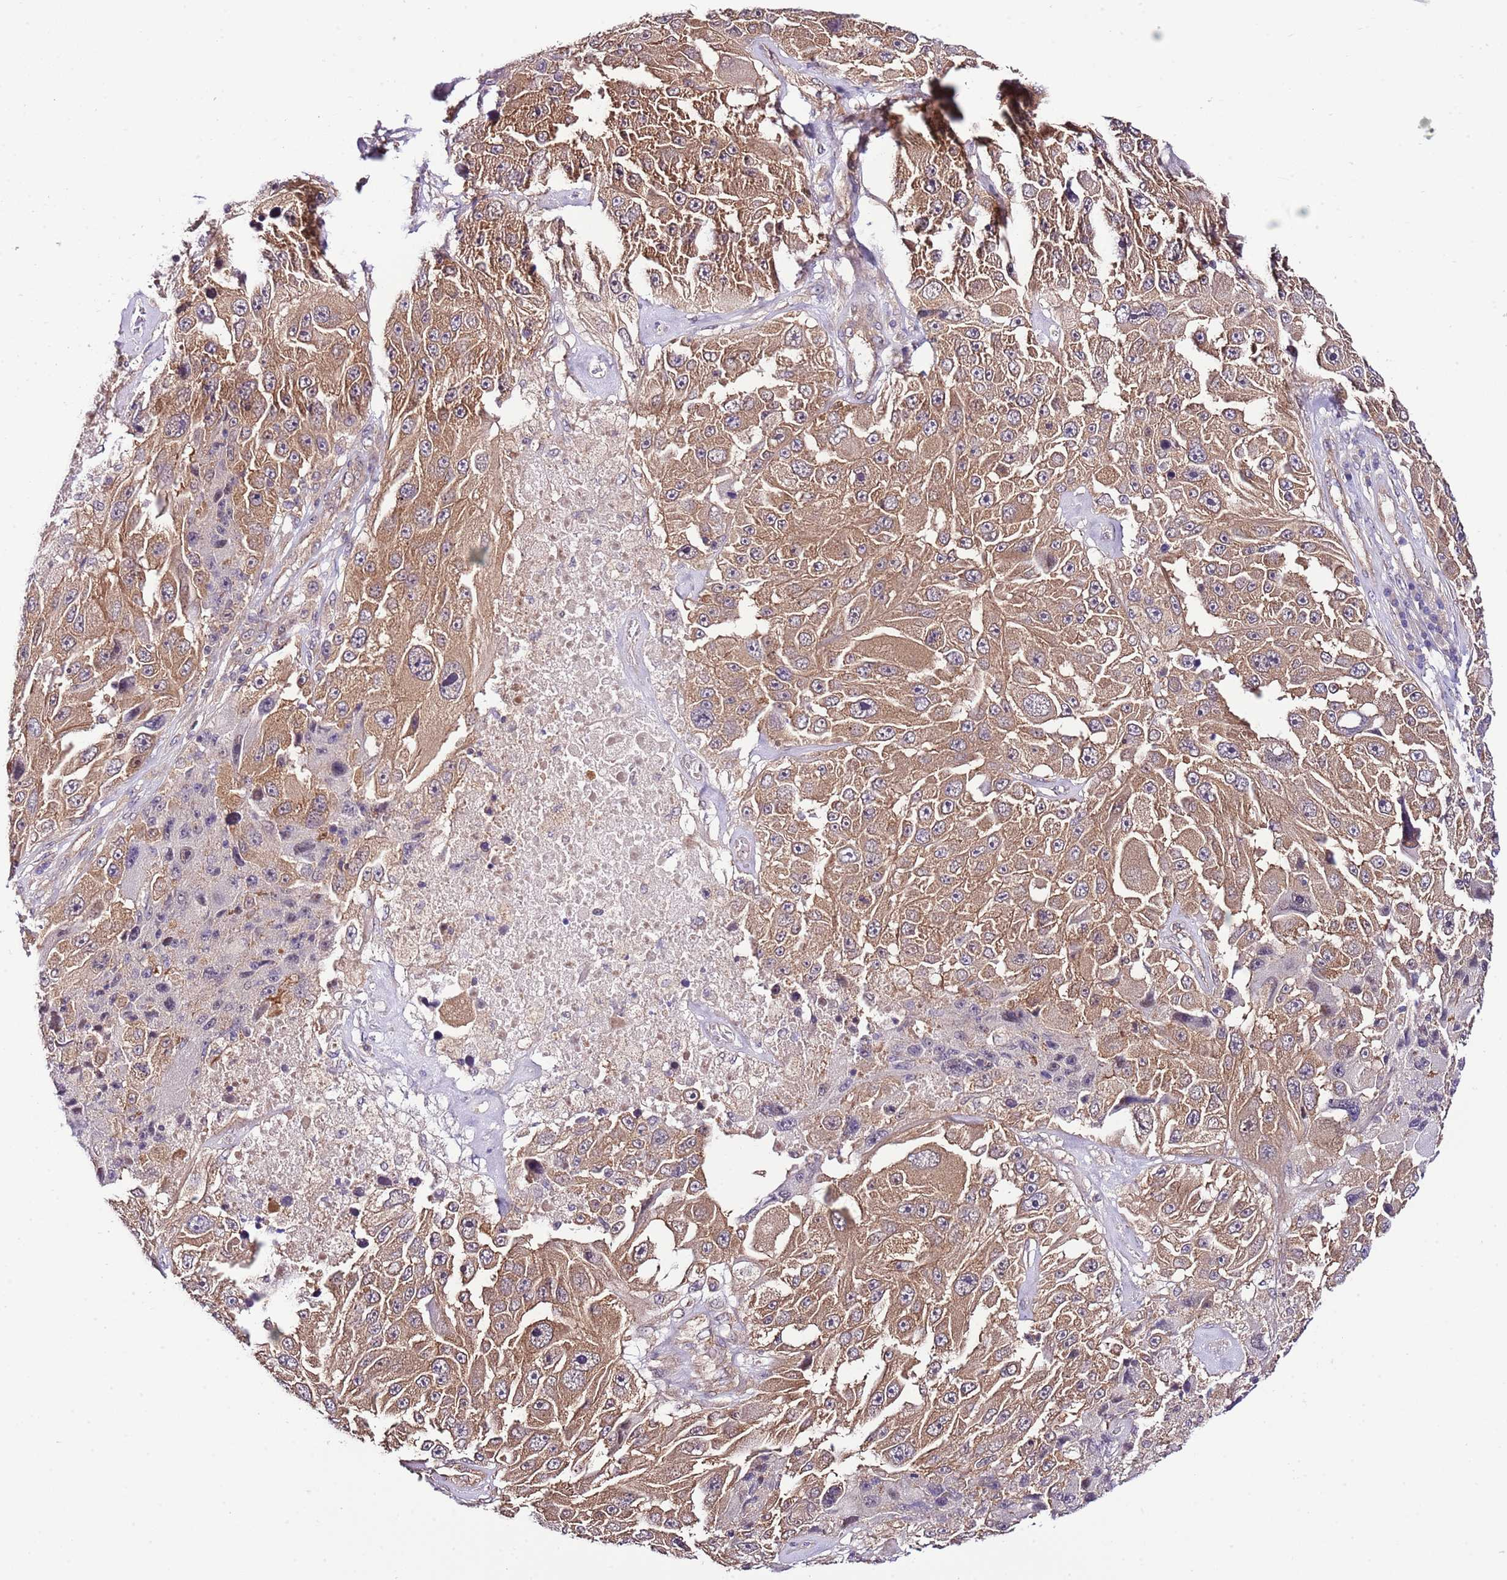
{"staining": {"intensity": "moderate", "quantity": ">75%", "location": "cytoplasmic/membranous"}, "tissue": "melanoma", "cell_type": "Tumor cells", "image_type": "cancer", "snomed": [{"axis": "morphology", "description": "Malignant melanoma, Metastatic site"}, {"axis": "topography", "description": "Lymph node"}], "caption": "Malignant melanoma (metastatic site) stained with a protein marker displays moderate staining in tumor cells.", "gene": "DONSON", "patient": {"sex": "male", "age": 62}}